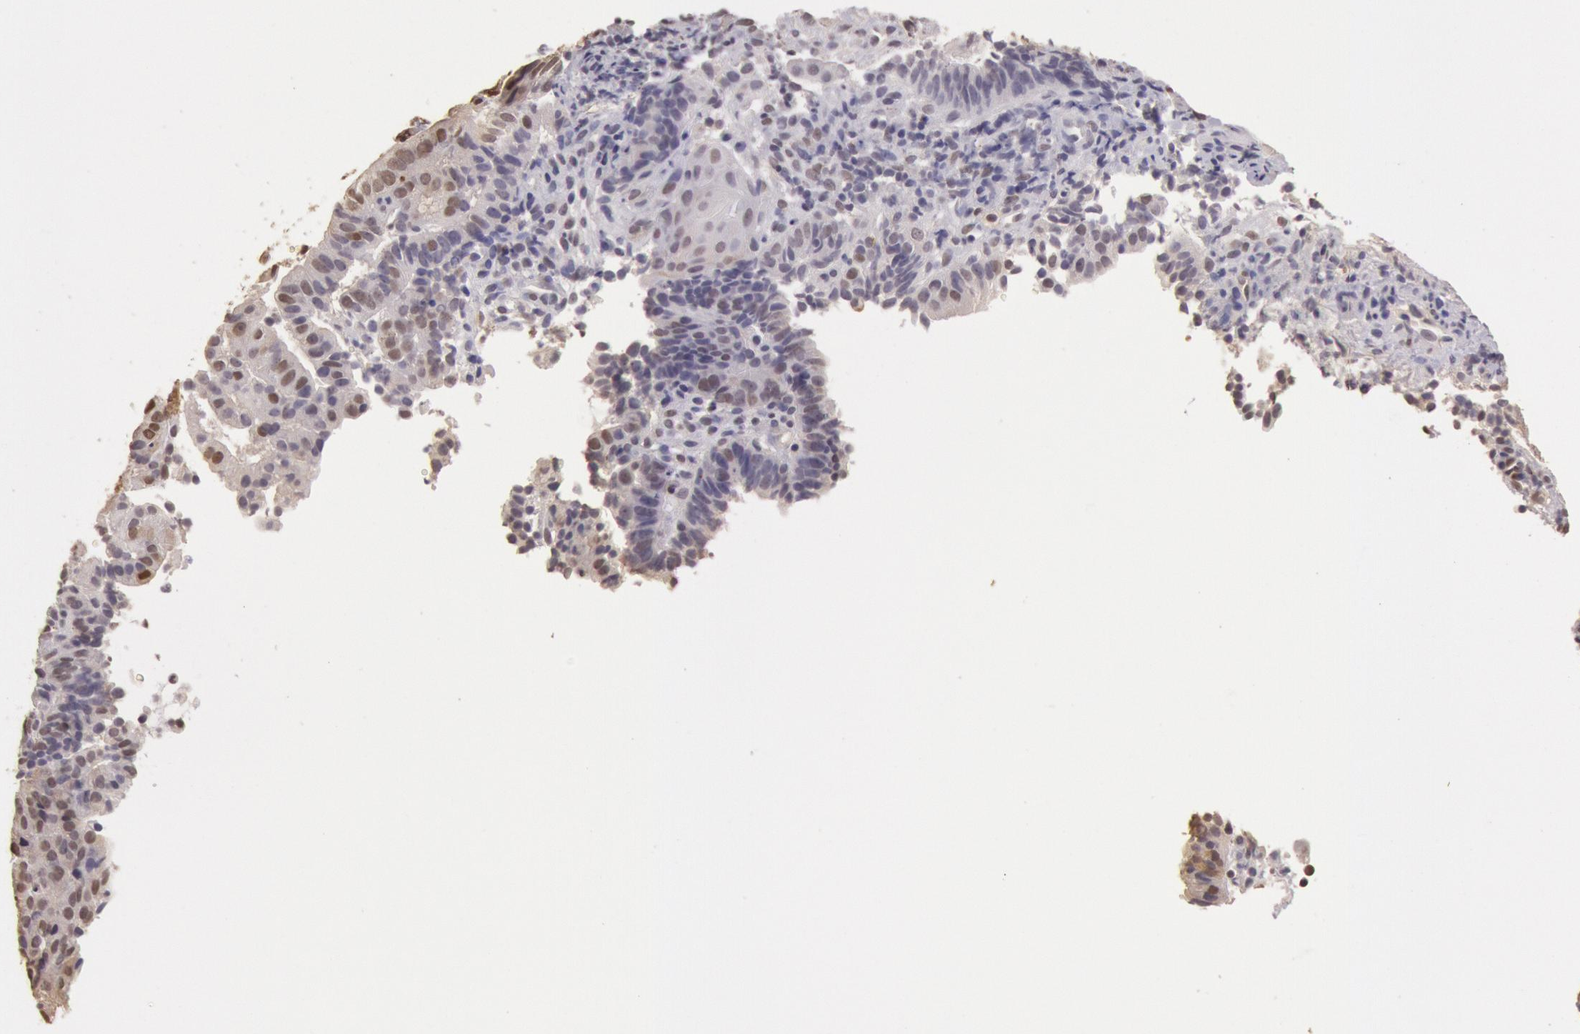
{"staining": {"intensity": "moderate", "quantity": "<25%", "location": "nuclear"}, "tissue": "cervical cancer", "cell_type": "Tumor cells", "image_type": "cancer", "snomed": [{"axis": "morphology", "description": "Adenocarcinoma, NOS"}, {"axis": "topography", "description": "Cervix"}], "caption": "Brown immunohistochemical staining in human adenocarcinoma (cervical) reveals moderate nuclear positivity in approximately <25% of tumor cells.", "gene": "SOD1", "patient": {"sex": "female", "age": 60}}